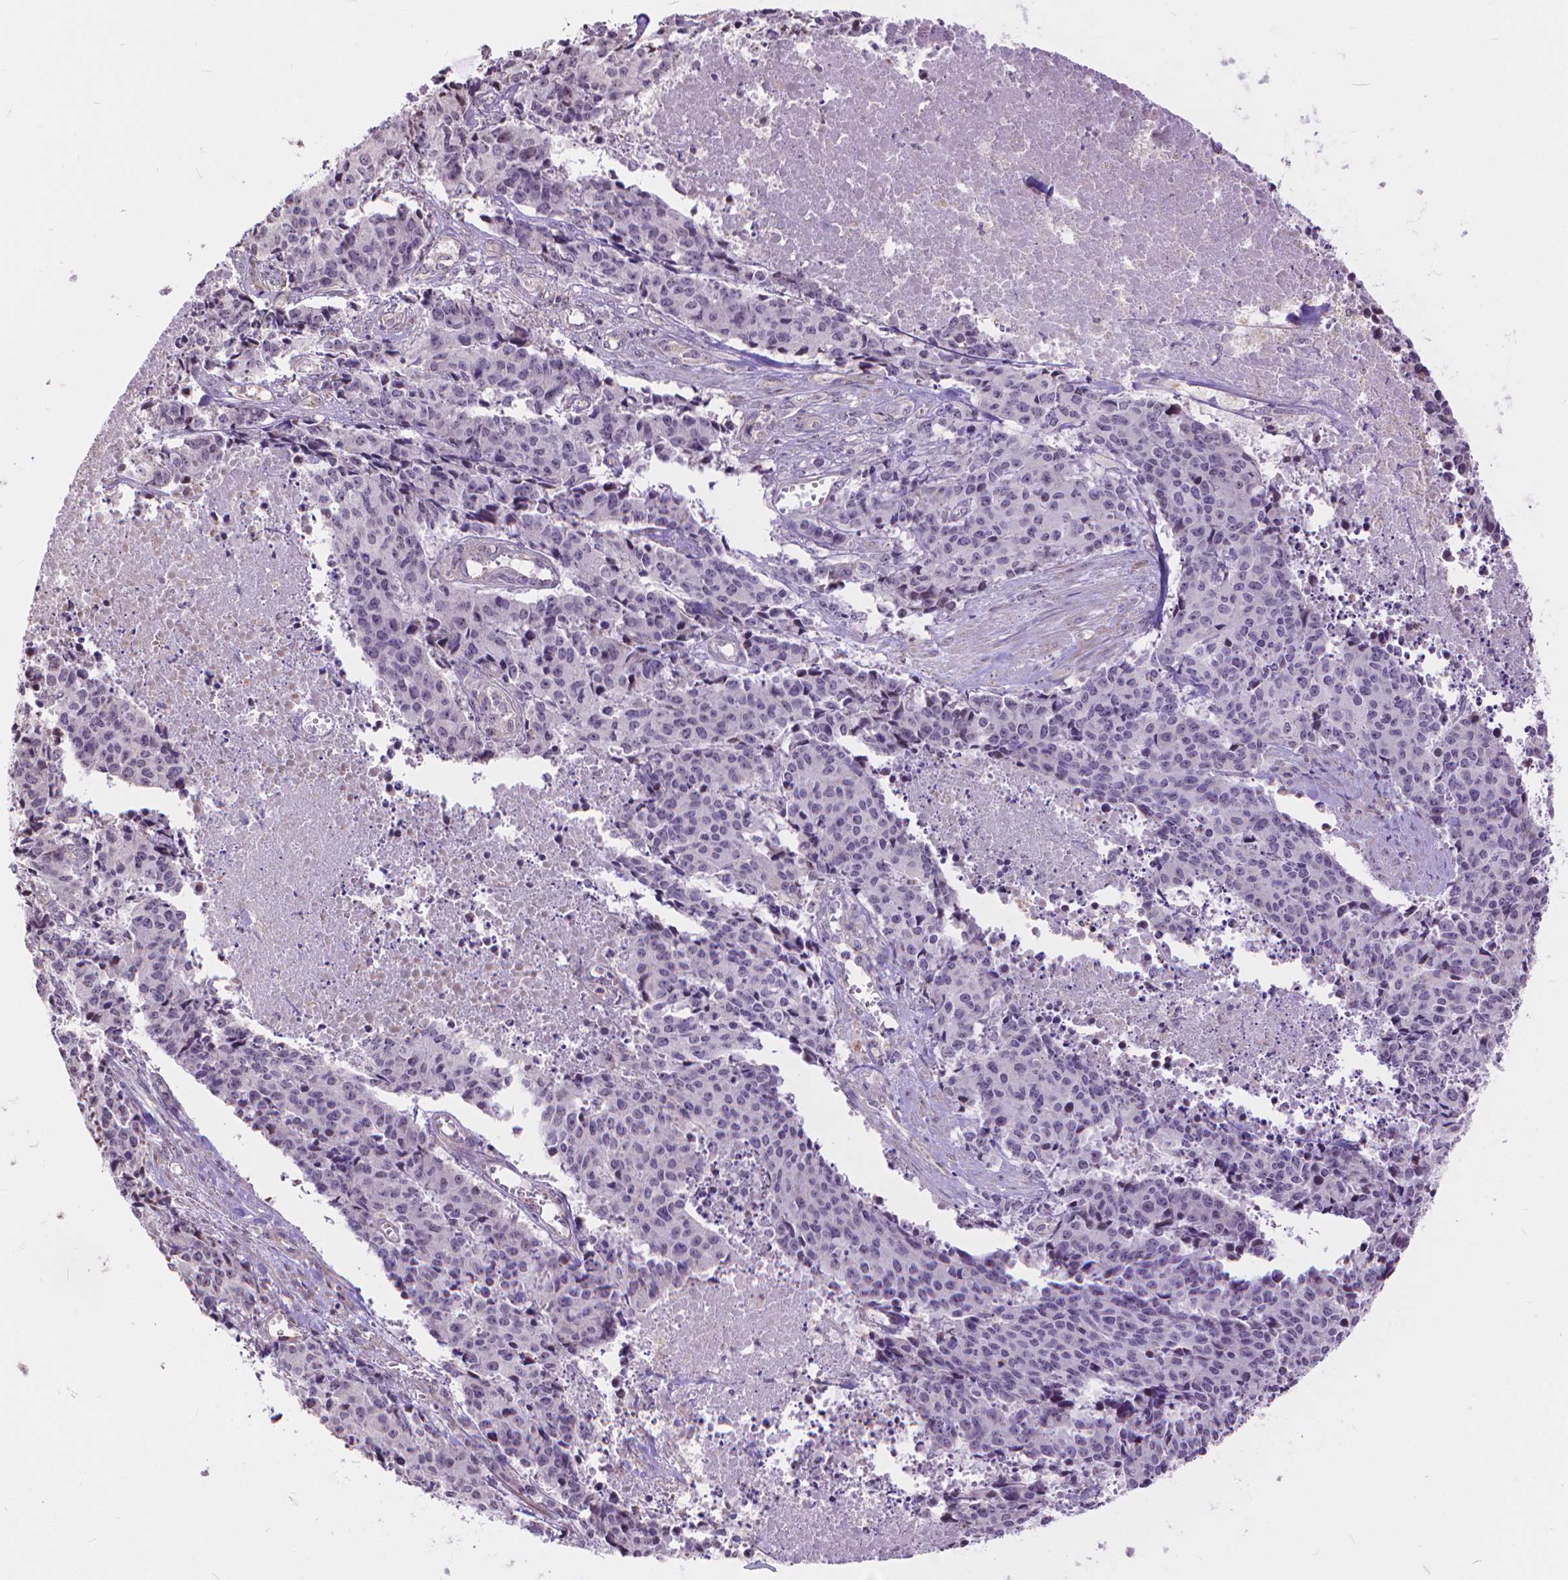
{"staining": {"intensity": "negative", "quantity": "none", "location": "none"}, "tissue": "cervical cancer", "cell_type": "Tumor cells", "image_type": "cancer", "snomed": [{"axis": "morphology", "description": "Squamous cell carcinoma, NOS"}, {"axis": "topography", "description": "Cervix"}], "caption": "Photomicrograph shows no protein positivity in tumor cells of cervical cancer tissue.", "gene": "TMEM135", "patient": {"sex": "female", "age": 28}}